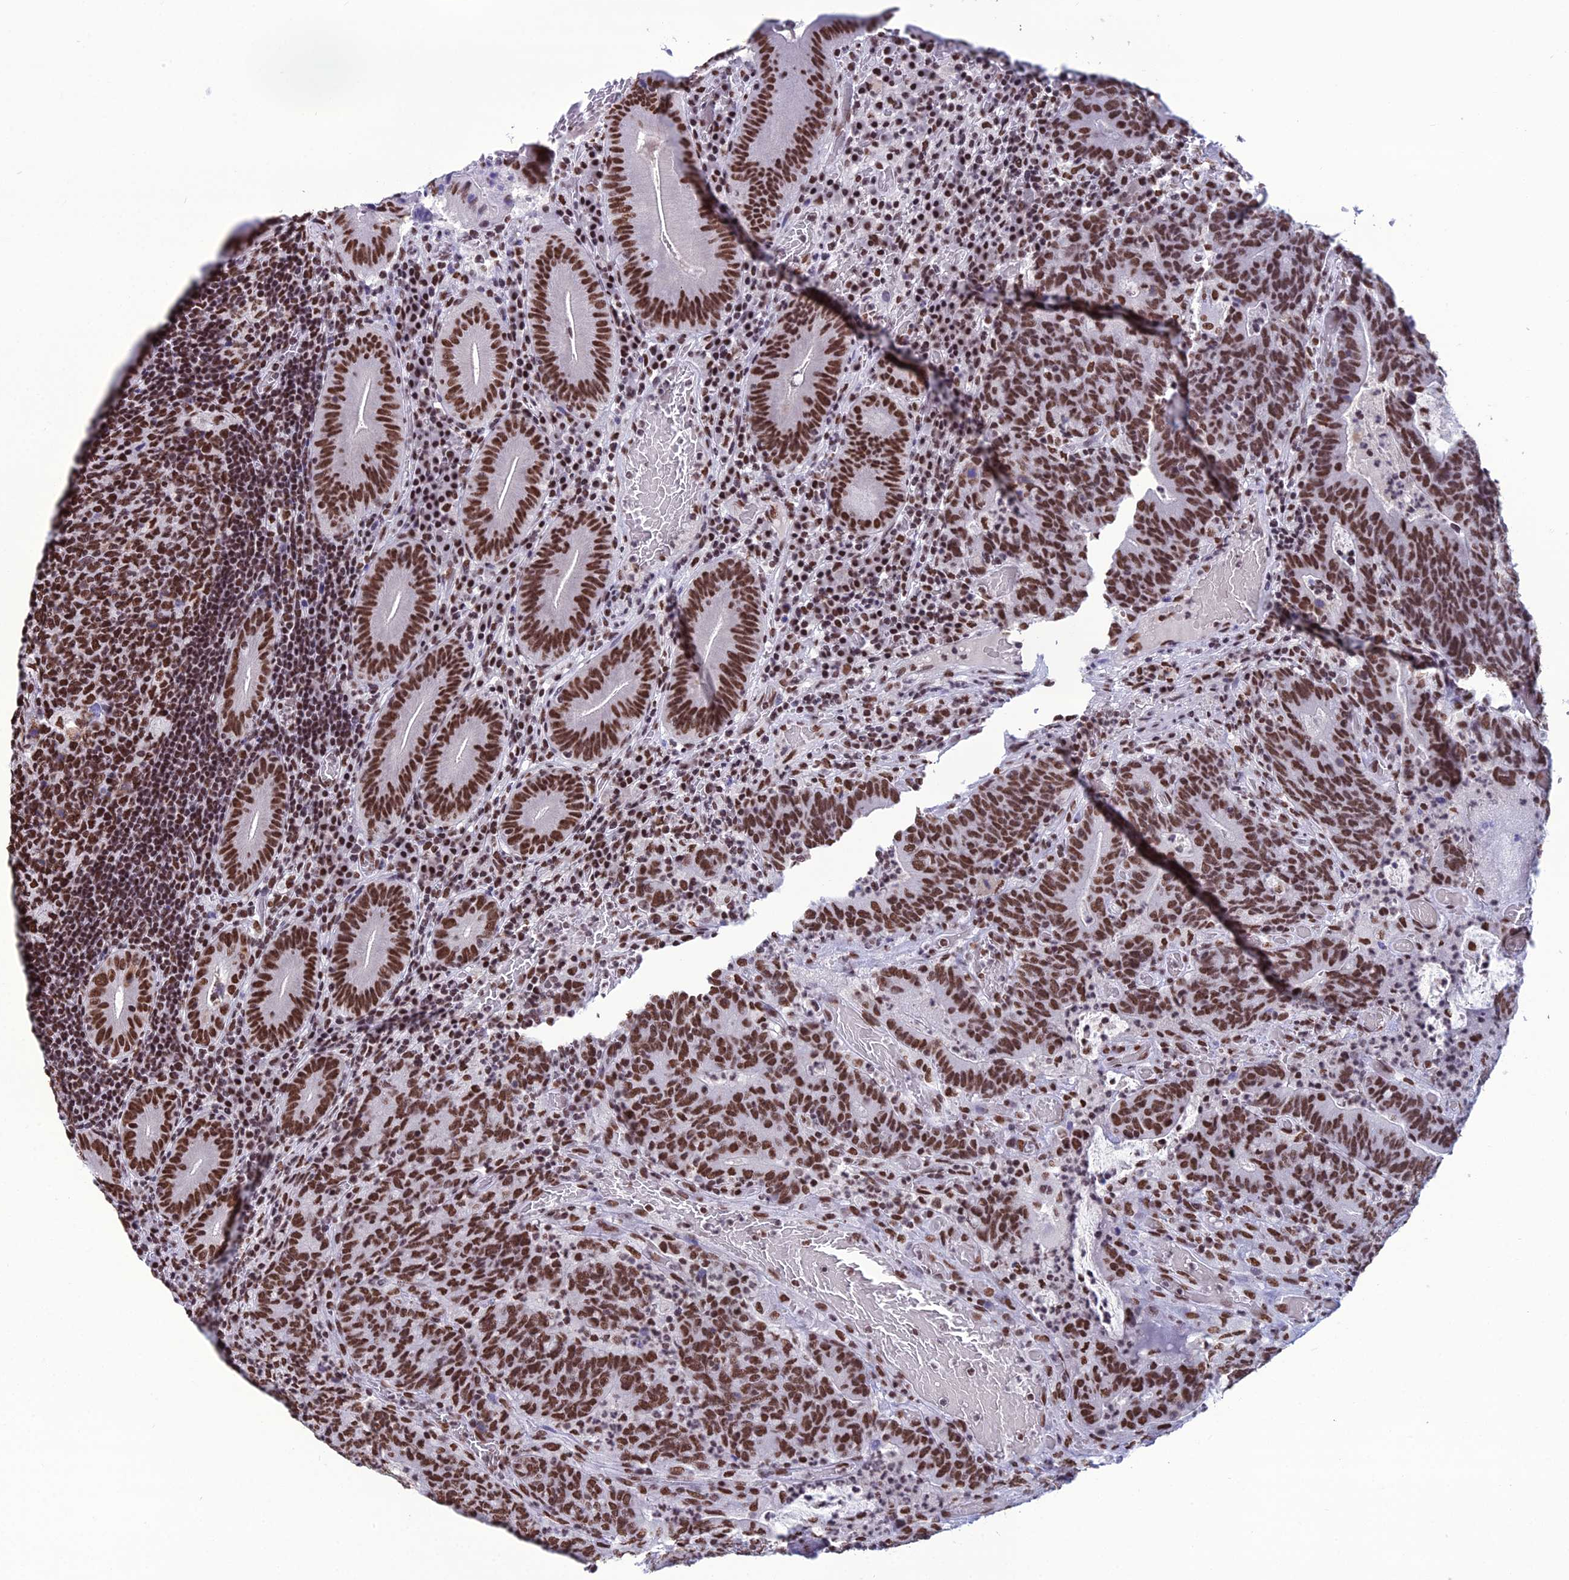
{"staining": {"intensity": "strong", "quantity": ">75%", "location": "nuclear"}, "tissue": "colorectal cancer", "cell_type": "Tumor cells", "image_type": "cancer", "snomed": [{"axis": "morphology", "description": "Normal tissue, NOS"}, {"axis": "morphology", "description": "Adenocarcinoma, NOS"}, {"axis": "topography", "description": "Colon"}], "caption": "Human adenocarcinoma (colorectal) stained with a brown dye shows strong nuclear positive expression in about >75% of tumor cells.", "gene": "PRAMEF12", "patient": {"sex": "female", "age": 75}}